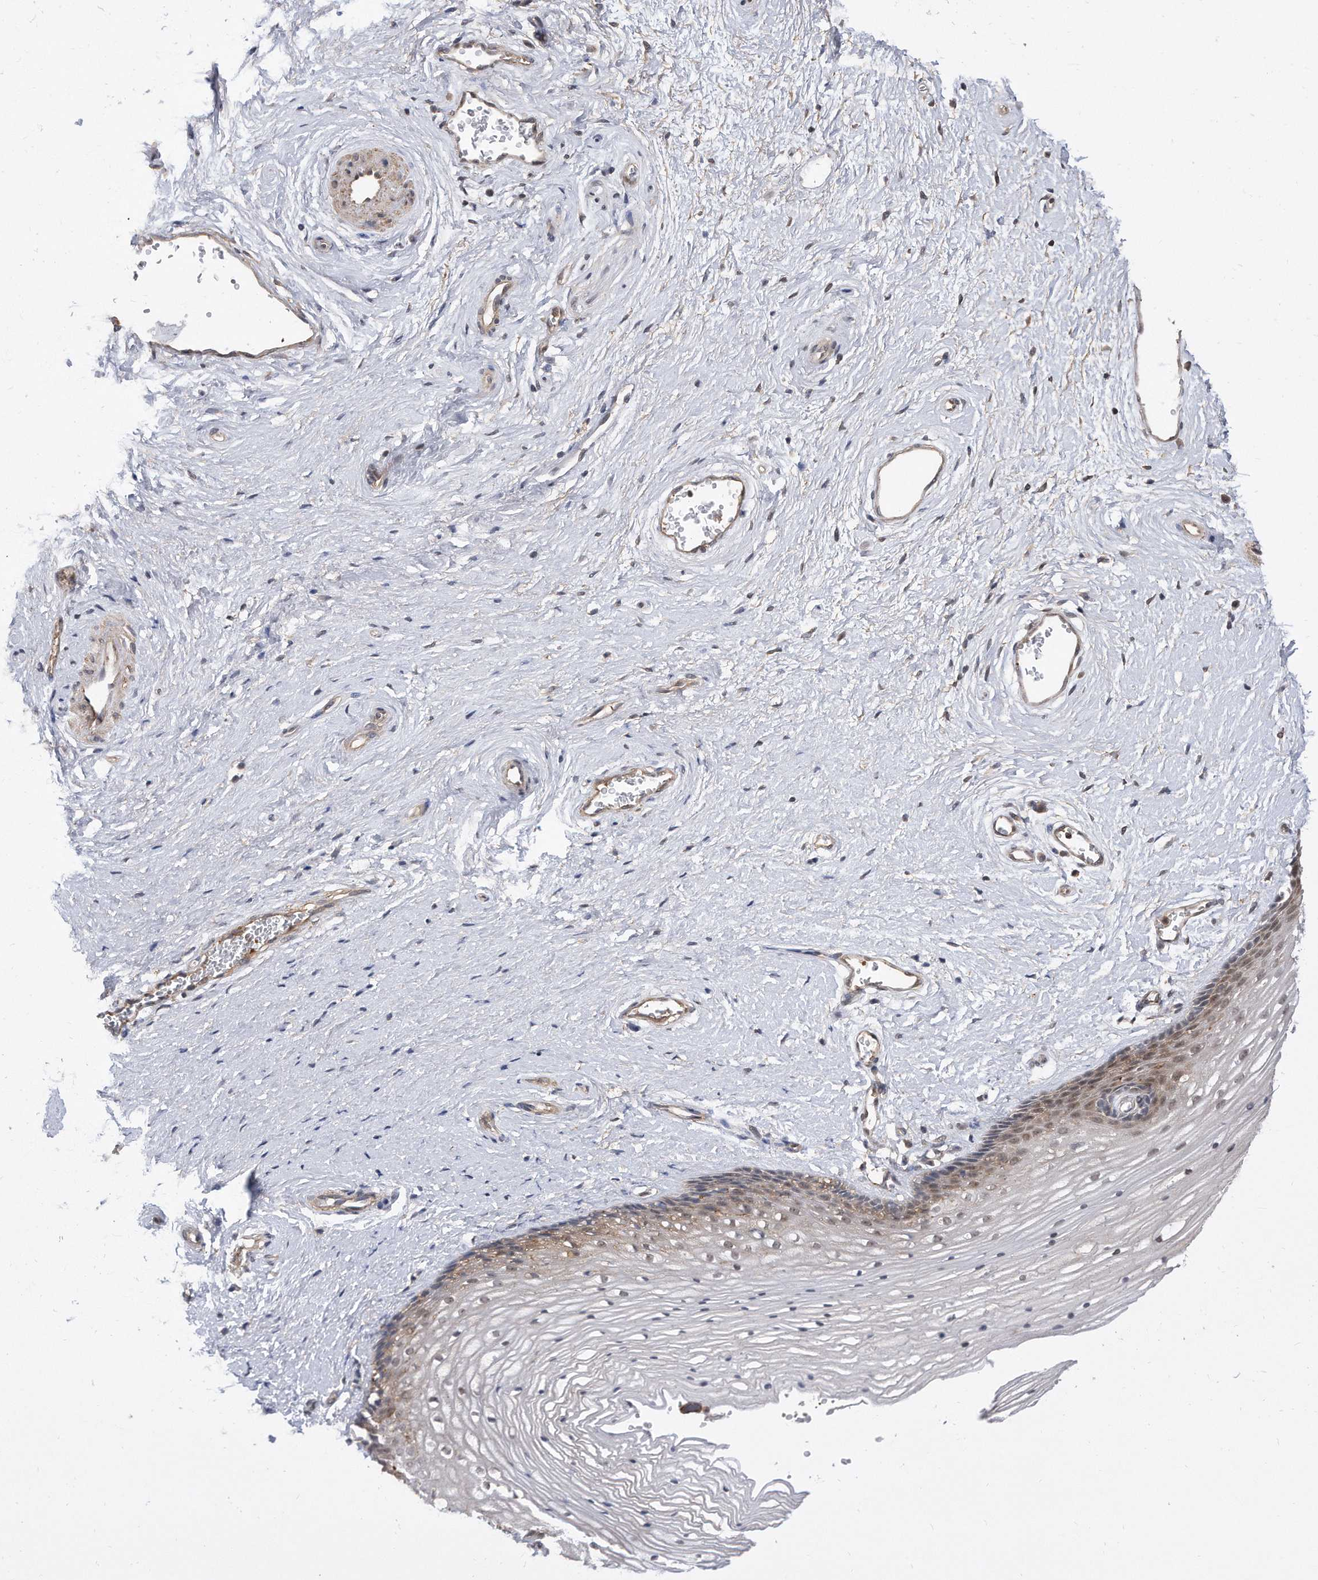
{"staining": {"intensity": "moderate", "quantity": "25%-75%", "location": "cytoplasmic/membranous,nuclear"}, "tissue": "vagina", "cell_type": "Squamous epithelial cells", "image_type": "normal", "snomed": [{"axis": "morphology", "description": "Normal tissue, NOS"}, {"axis": "topography", "description": "Vagina"}], "caption": "Human vagina stained with a protein marker displays moderate staining in squamous epithelial cells.", "gene": "TCP1", "patient": {"sex": "female", "age": 46}}